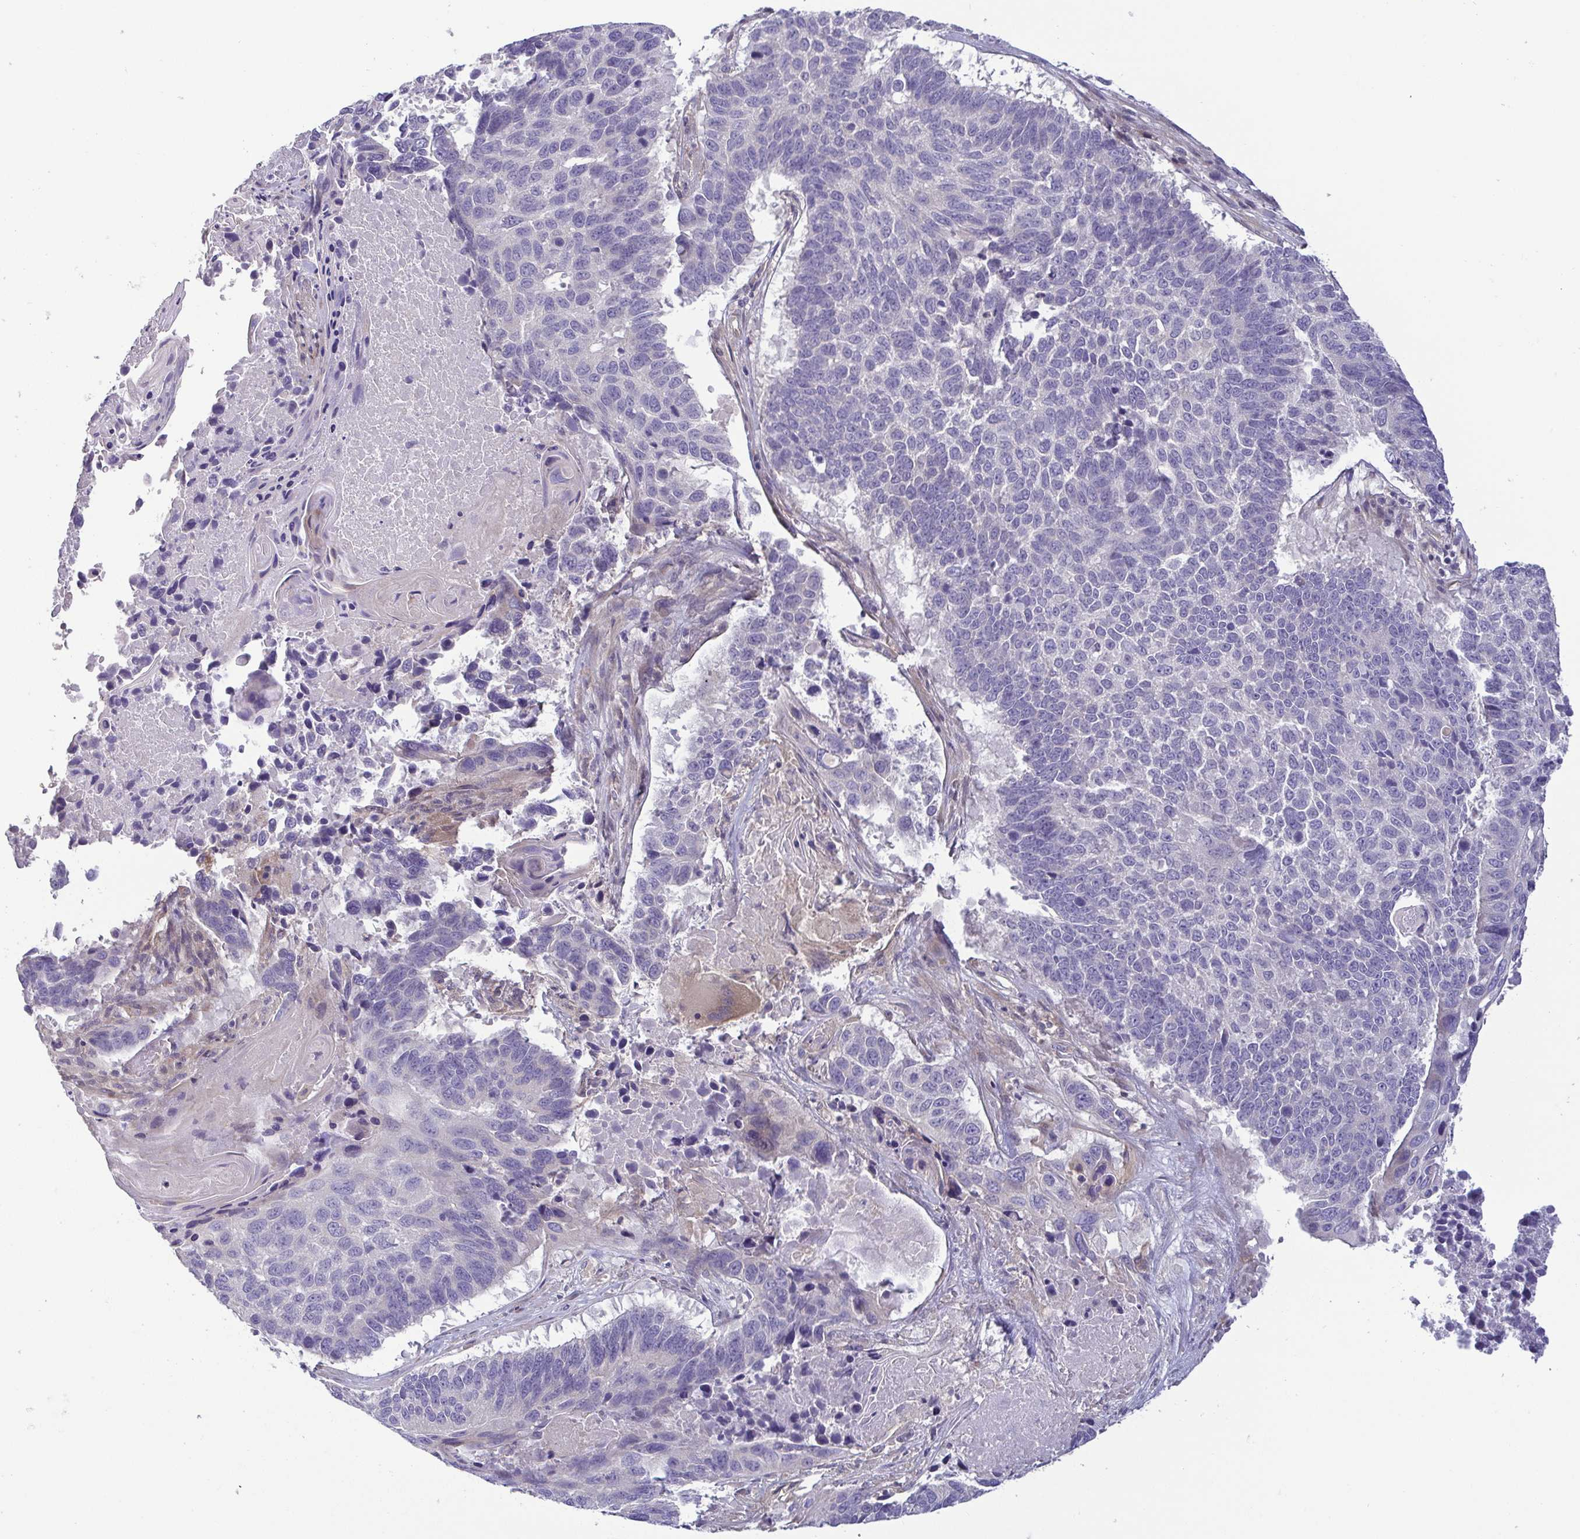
{"staining": {"intensity": "negative", "quantity": "none", "location": "none"}, "tissue": "lung cancer", "cell_type": "Tumor cells", "image_type": "cancer", "snomed": [{"axis": "morphology", "description": "Squamous cell carcinoma, NOS"}, {"axis": "topography", "description": "Lung"}], "caption": "An immunohistochemistry (IHC) micrograph of lung cancer is shown. There is no staining in tumor cells of lung cancer. (Brightfield microscopy of DAB (3,3'-diaminobenzidine) immunohistochemistry (IHC) at high magnification).", "gene": "LMF2", "patient": {"sex": "male", "age": 73}}